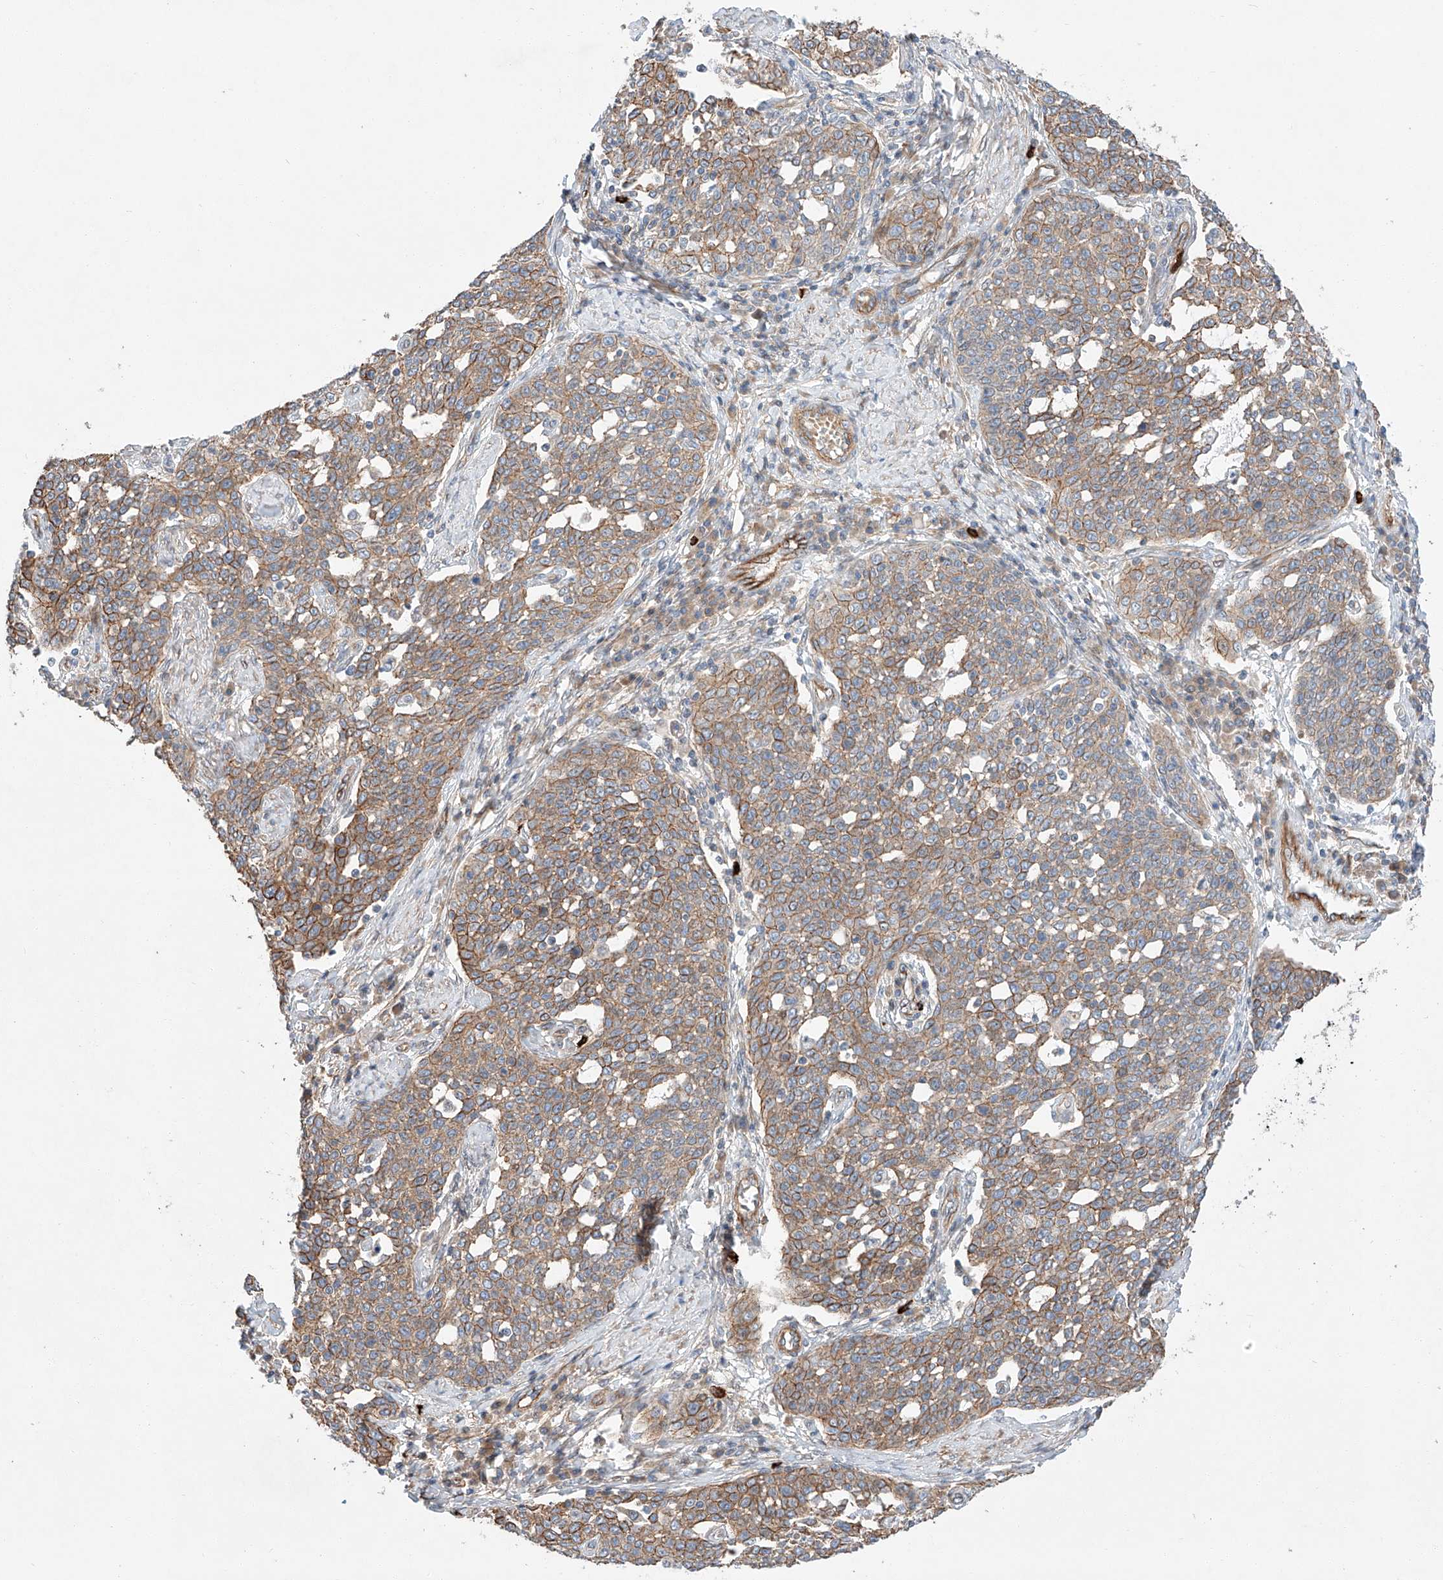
{"staining": {"intensity": "moderate", "quantity": ">75%", "location": "cytoplasmic/membranous"}, "tissue": "cervical cancer", "cell_type": "Tumor cells", "image_type": "cancer", "snomed": [{"axis": "morphology", "description": "Squamous cell carcinoma, NOS"}, {"axis": "topography", "description": "Cervix"}], "caption": "Brown immunohistochemical staining in human cervical squamous cell carcinoma exhibits moderate cytoplasmic/membranous staining in approximately >75% of tumor cells.", "gene": "MINDY4", "patient": {"sex": "female", "age": 34}}